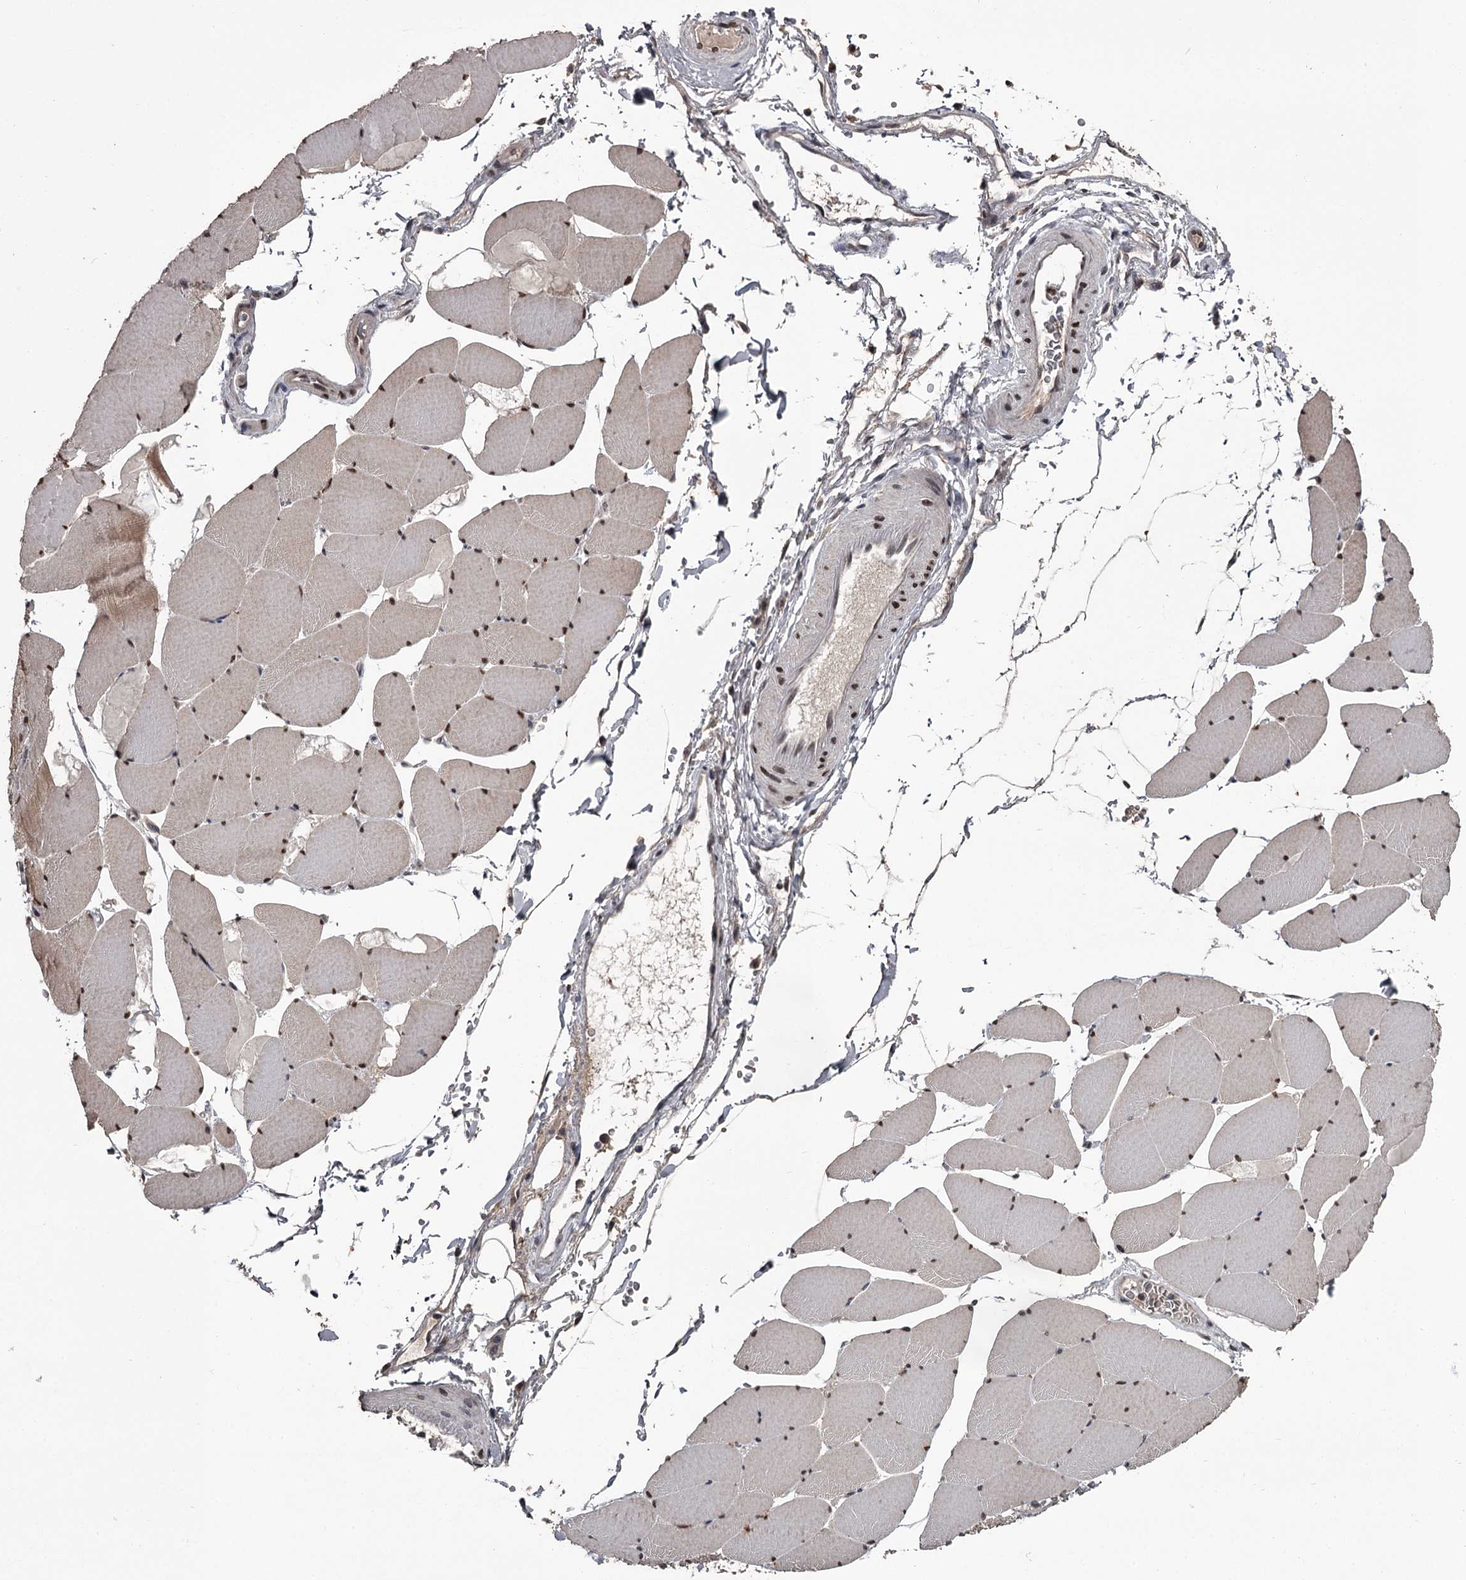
{"staining": {"intensity": "moderate", "quantity": ">75%", "location": "cytoplasmic/membranous,nuclear"}, "tissue": "skeletal muscle", "cell_type": "Myocytes", "image_type": "normal", "snomed": [{"axis": "morphology", "description": "Normal tissue, NOS"}, {"axis": "topography", "description": "Skeletal muscle"}, {"axis": "topography", "description": "Head-Neck"}], "caption": "Immunohistochemistry micrograph of benign skeletal muscle: skeletal muscle stained using IHC shows medium levels of moderate protein expression localized specifically in the cytoplasmic/membranous,nuclear of myocytes, appearing as a cytoplasmic/membranous,nuclear brown color.", "gene": "PRPF40B", "patient": {"sex": "male", "age": 66}}